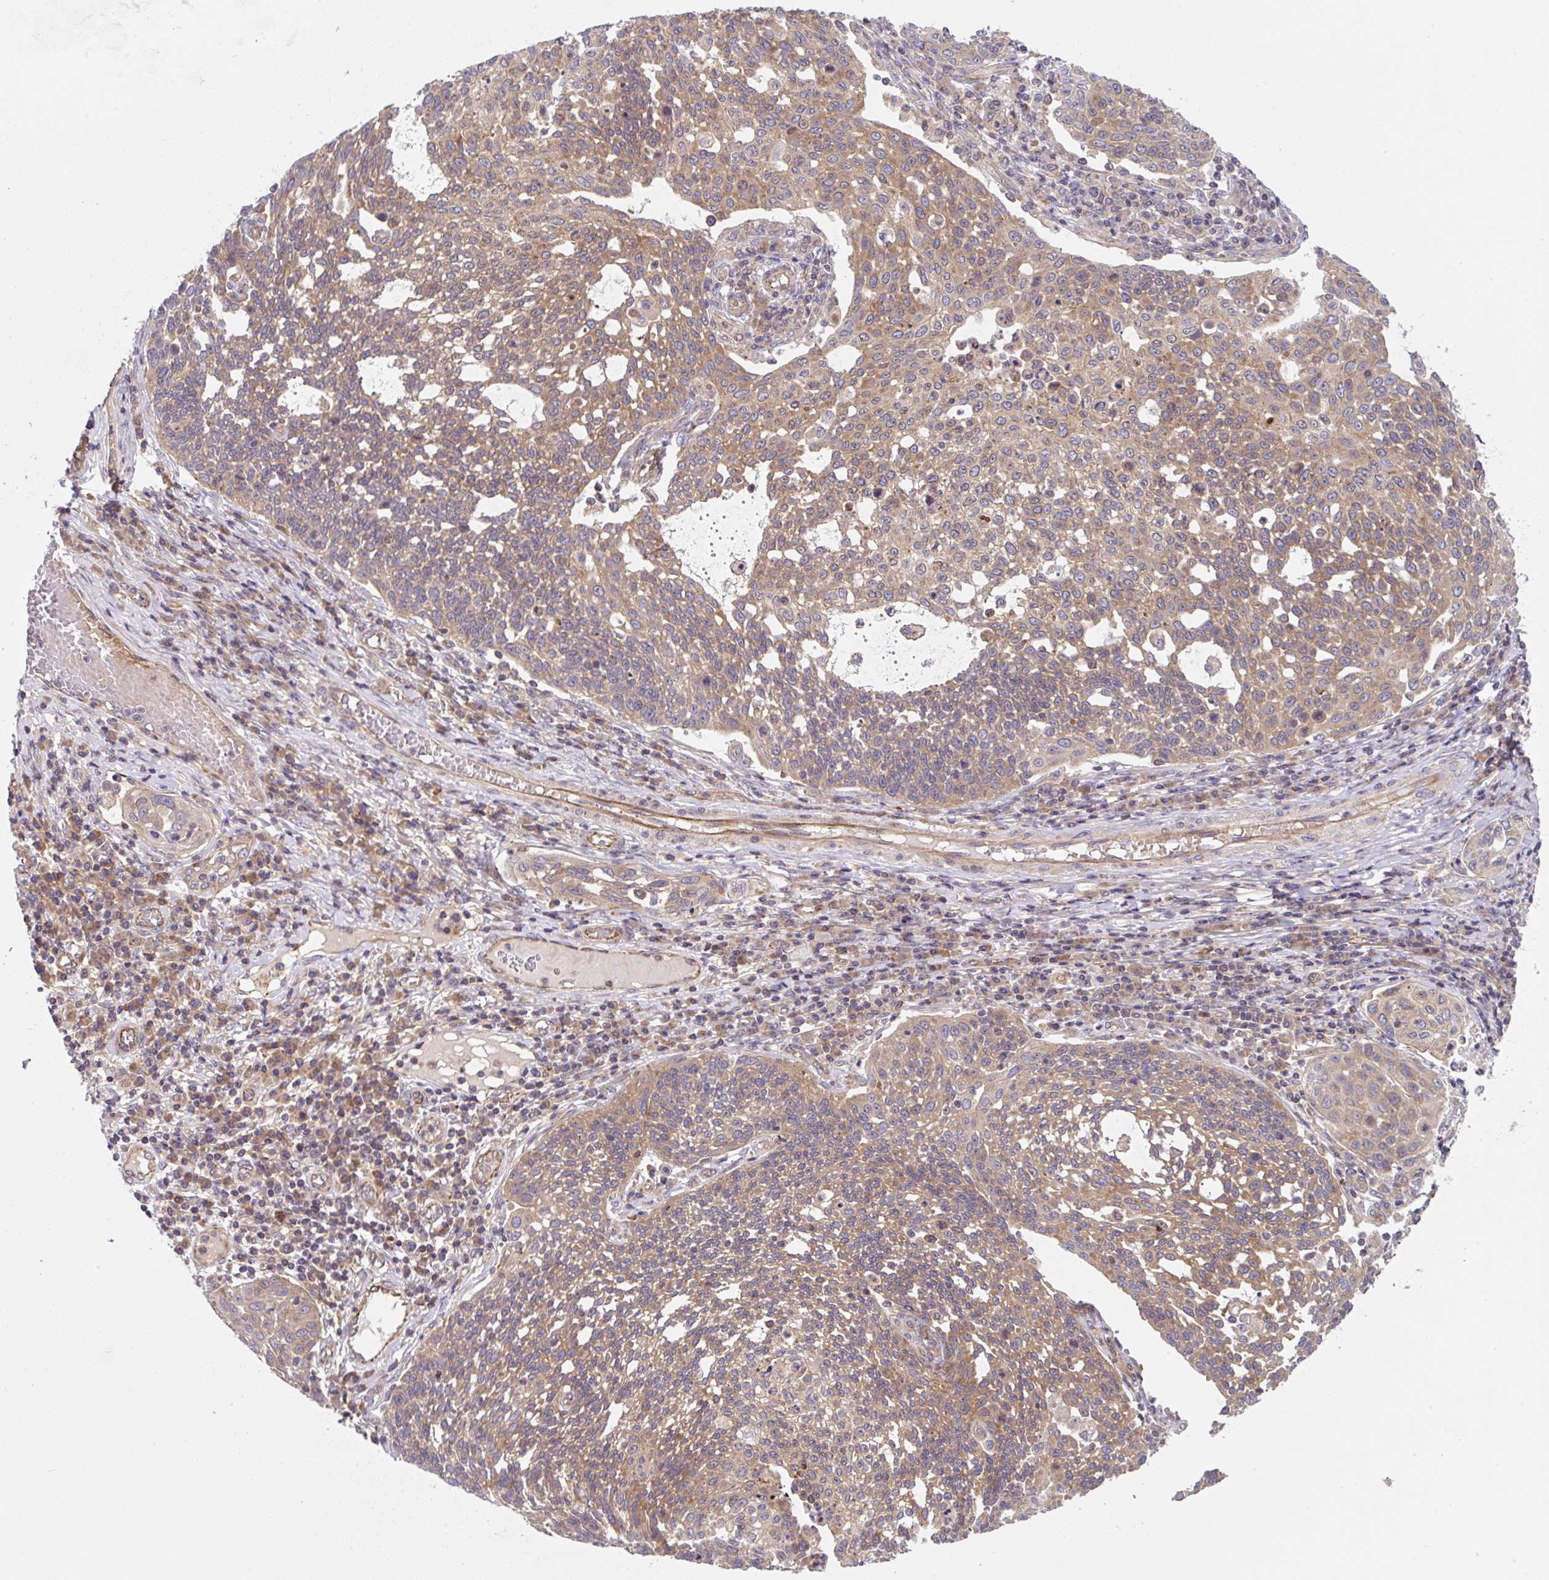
{"staining": {"intensity": "moderate", "quantity": ">75%", "location": "cytoplasmic/membranous"}, "tissue": "cervical cancer", "cell_type": "Tumor cells", "image_type": "cancer", "snomed": [{"axis": "morphology", "description": "Squamous cell carcinoma, NOS"}, {"axis": "topography", "description": "Cervix"}], "caption": "The immunohistochemical stain labels moderate cytoplasmic/membranous positivity in tumor cells of cervical cancer tissue.", "gene": "APOBEC3D", "patient": {"sex": "female", "age": 34}}